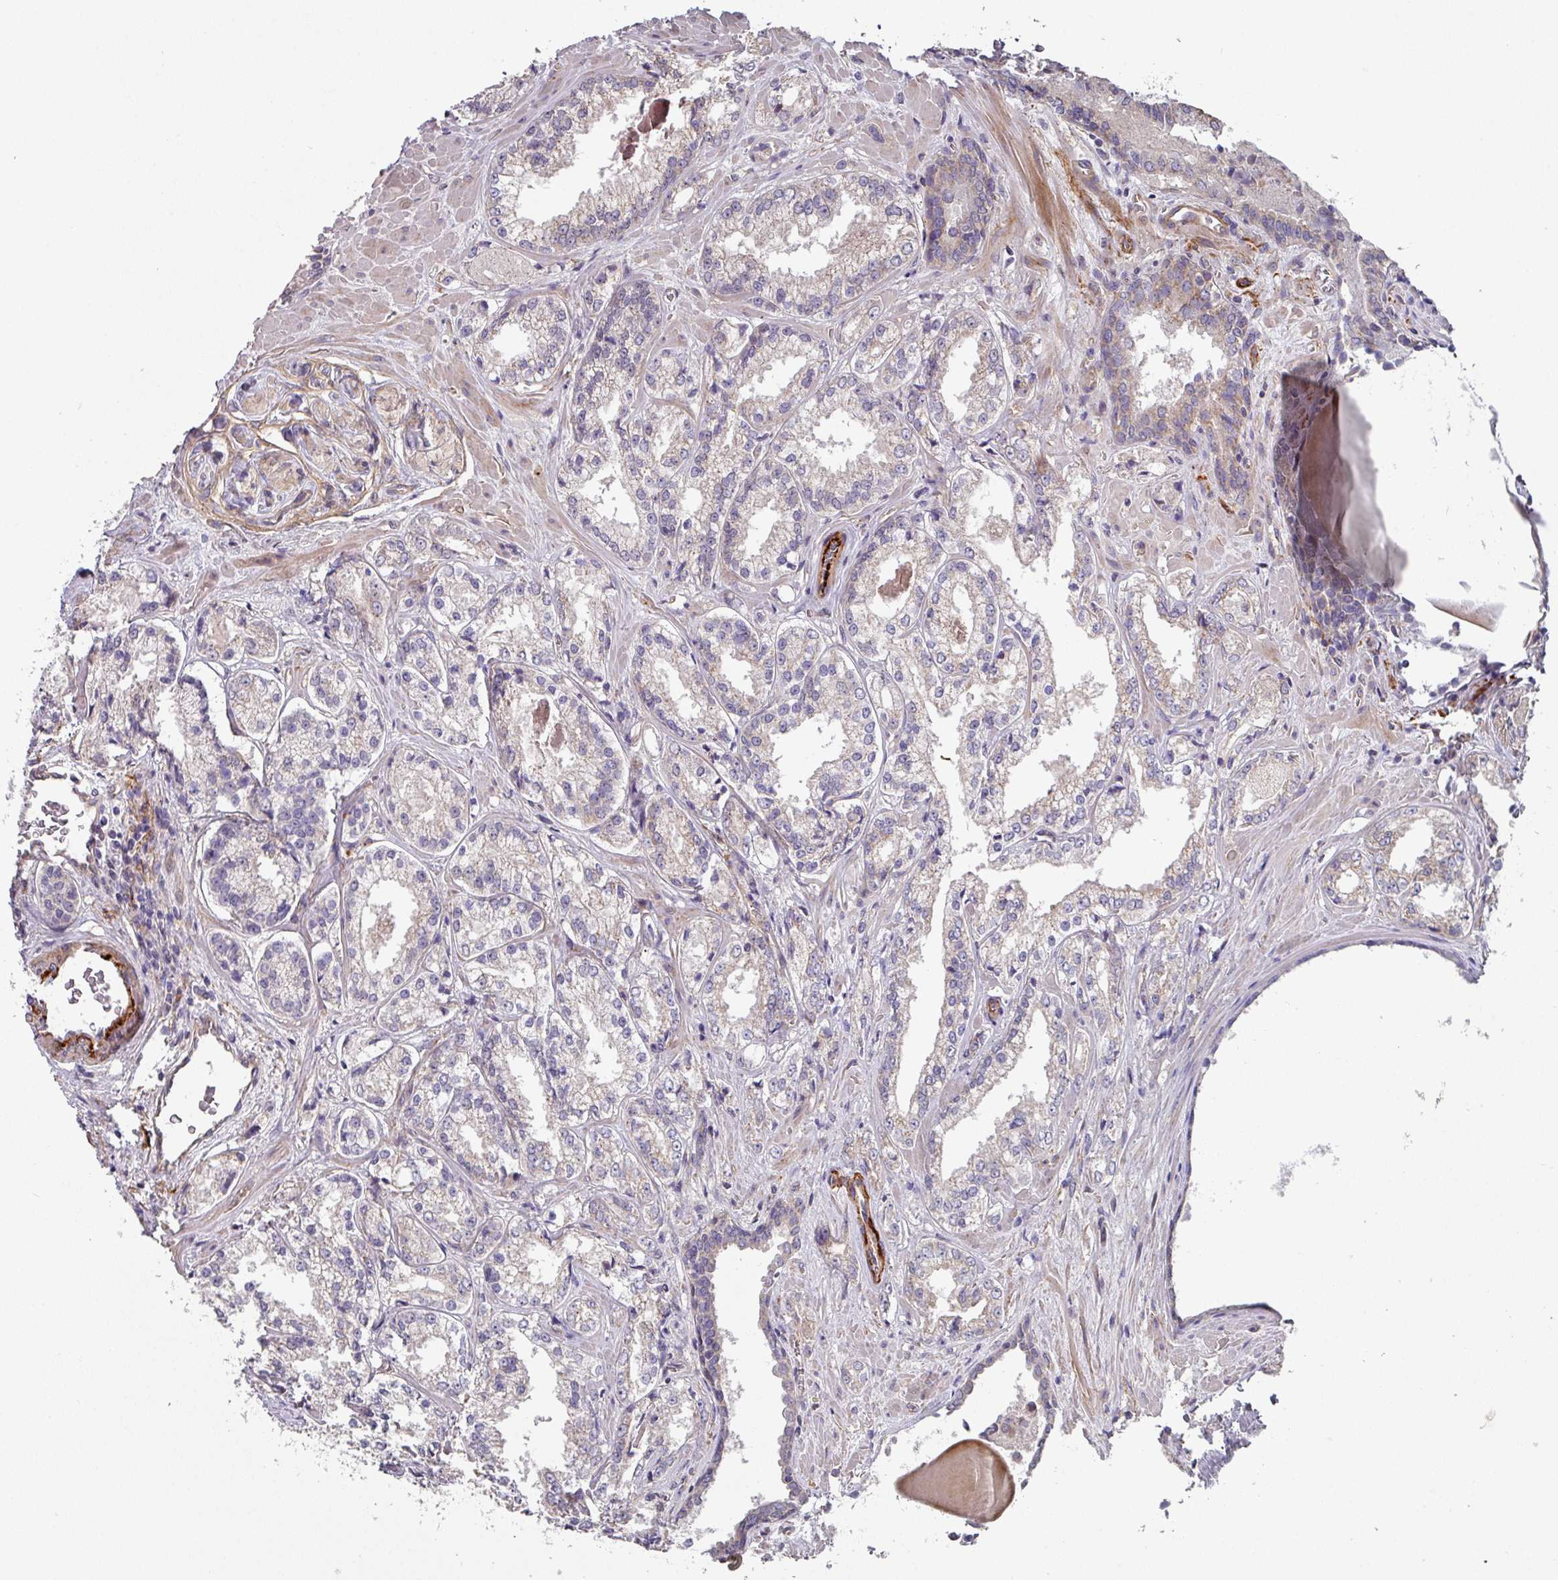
{"staining": {"intensity": "negative", "quantity": "none", "location": "none"}, "tissue": "prostate cancer", "cell_type": "Tumor cells", "image_type": "cancer", "snomed": [{"axis": "morphology", "description": "Adenocarcinoma, Low grade"}, {"axis": "topography", "description": "Prostate"}], "caption": "Tumor cells are negative for brown protein staining in prostate cancer.", "gene": "DCAF12L2", "patient": {"sex": "male", "age": 47}}